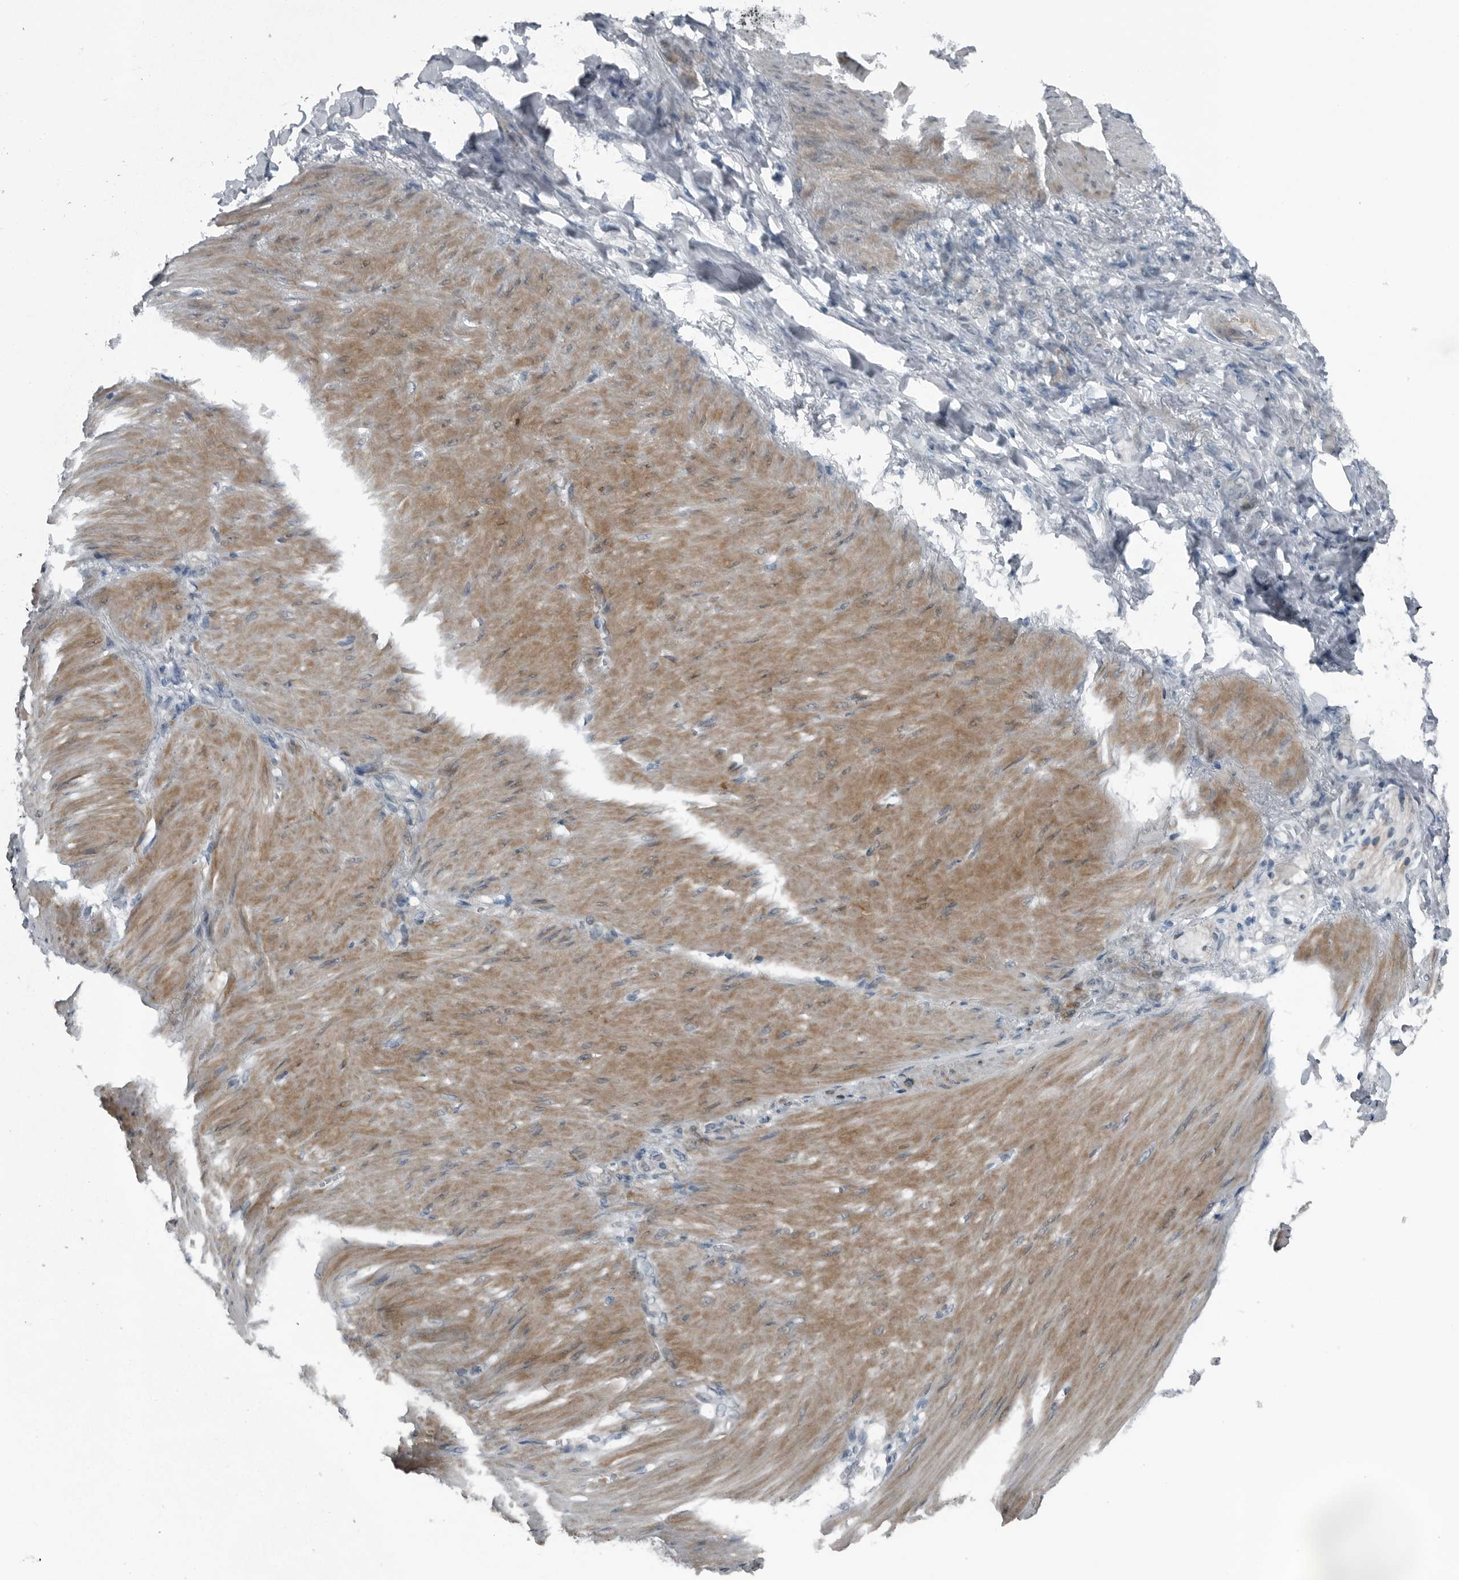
{"staining": {"intensity": "negative", "quantity": "none", "location": "none"}, "tissue": "stomach cancer", "cell_type": "Tumor cells", "image_type": "cancer", "snomed": [{"axis": "morphology", "description": "Normal tissue, NOS"}, {"axis": "morphology", "description": "Adenocarcinoma, NOS"}, {"axis": "topography", "description": "Stomach"}], "caption": "The image displays no significant expression in tumor cells of stomach cancer (adenocarcinoma).", "gene": "DNAAF11", "patient": {"sex": "male", "age": 82}}